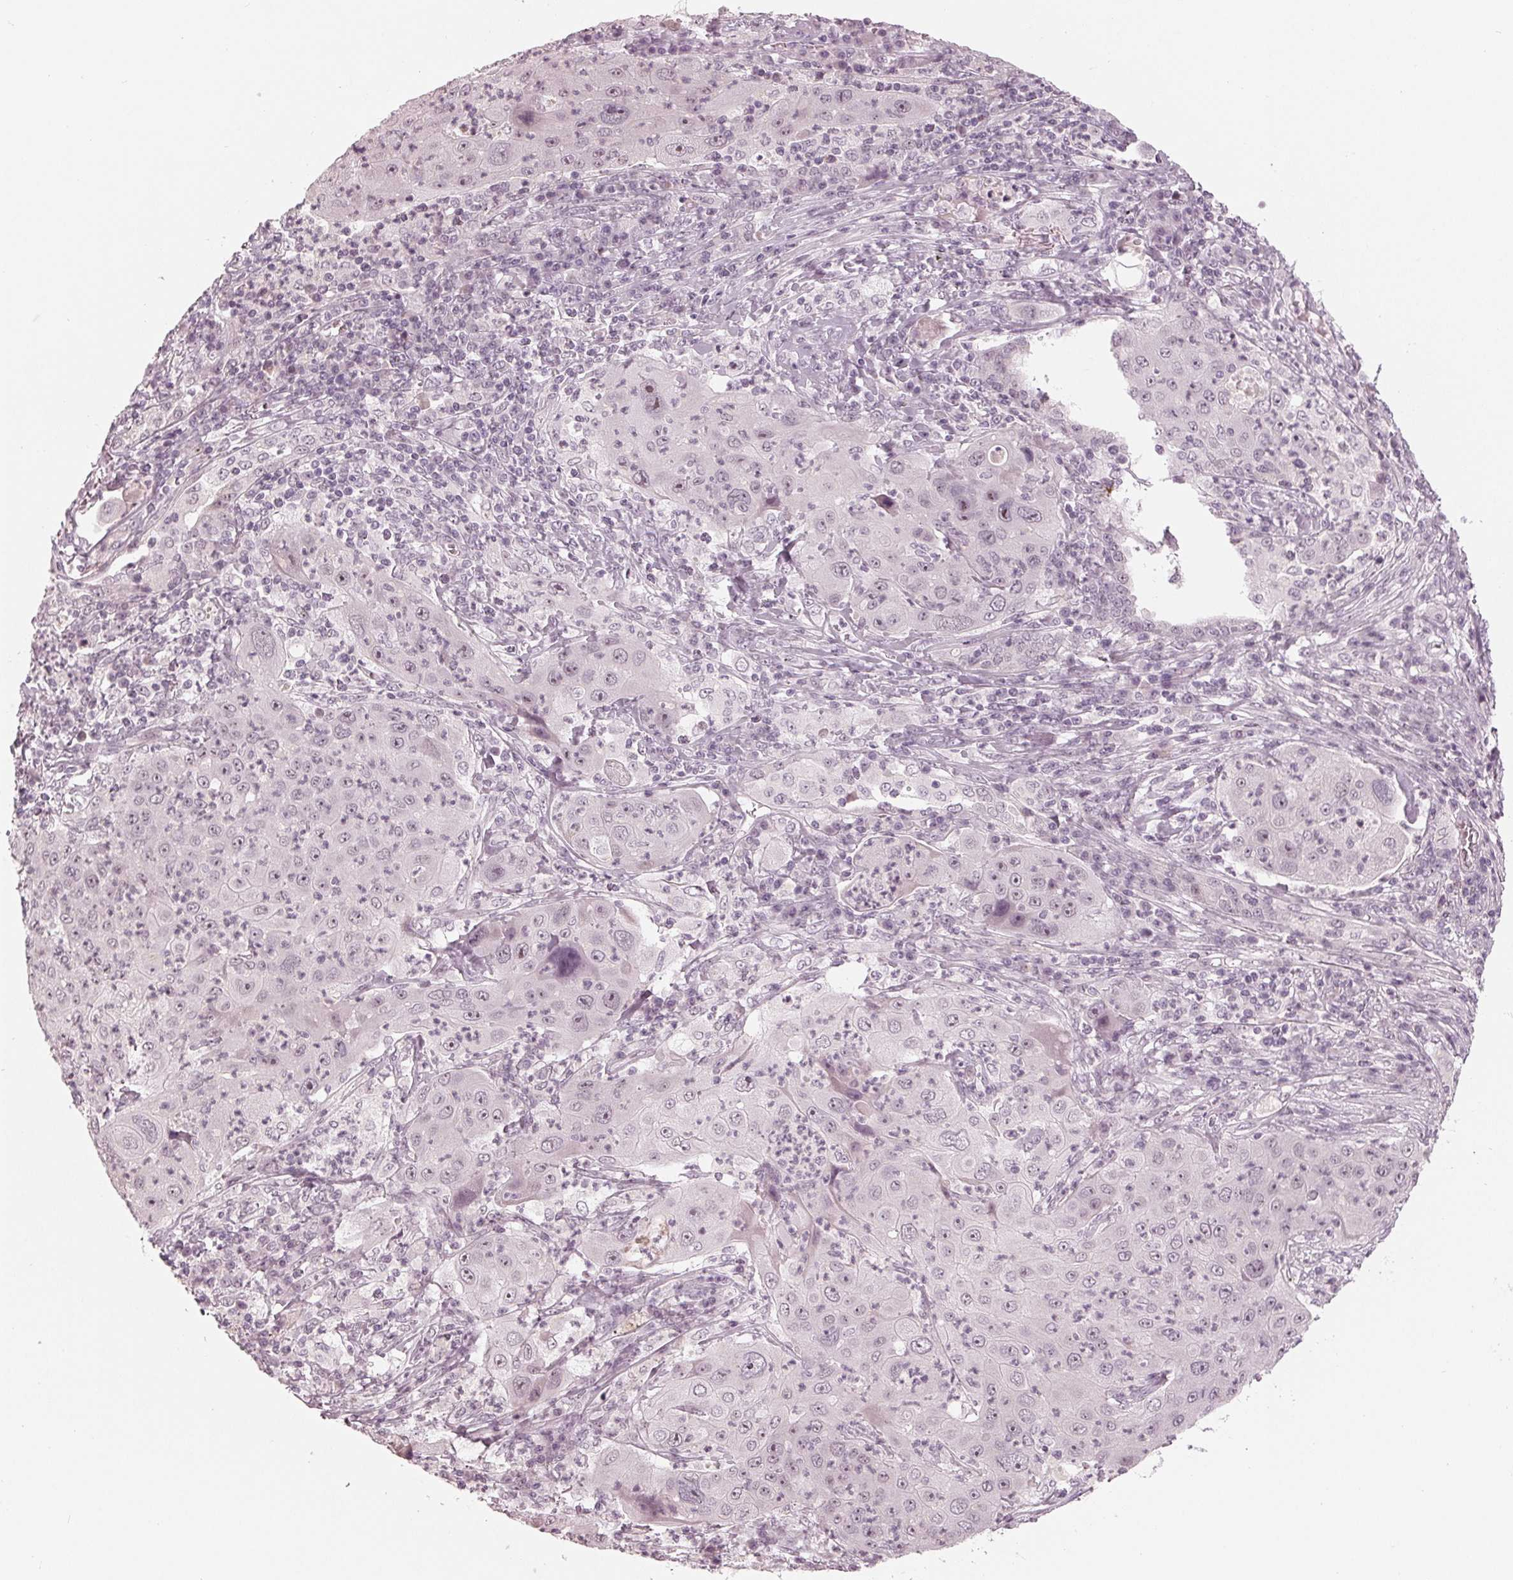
{"staining": {"intensity": "negative", "quantity": "none", "location": "none"}, "tissue": "lung cancer", "cell_type": "Tumor cells", "image_type": "cancer", "snomed": [{"axis": "morphology", "description": "Squamous cell carcinoma, NOS"}, {"axis": "topography", "description": "Lung"}], "caption": "Immunohistochemistry image of human squamous cell carcinoma (lung) stained for a protein (brown), which reveals no positivity in tumor cells.", "gene": "ADPRHL1", "patient": {"sex": "female", "age": 59}}